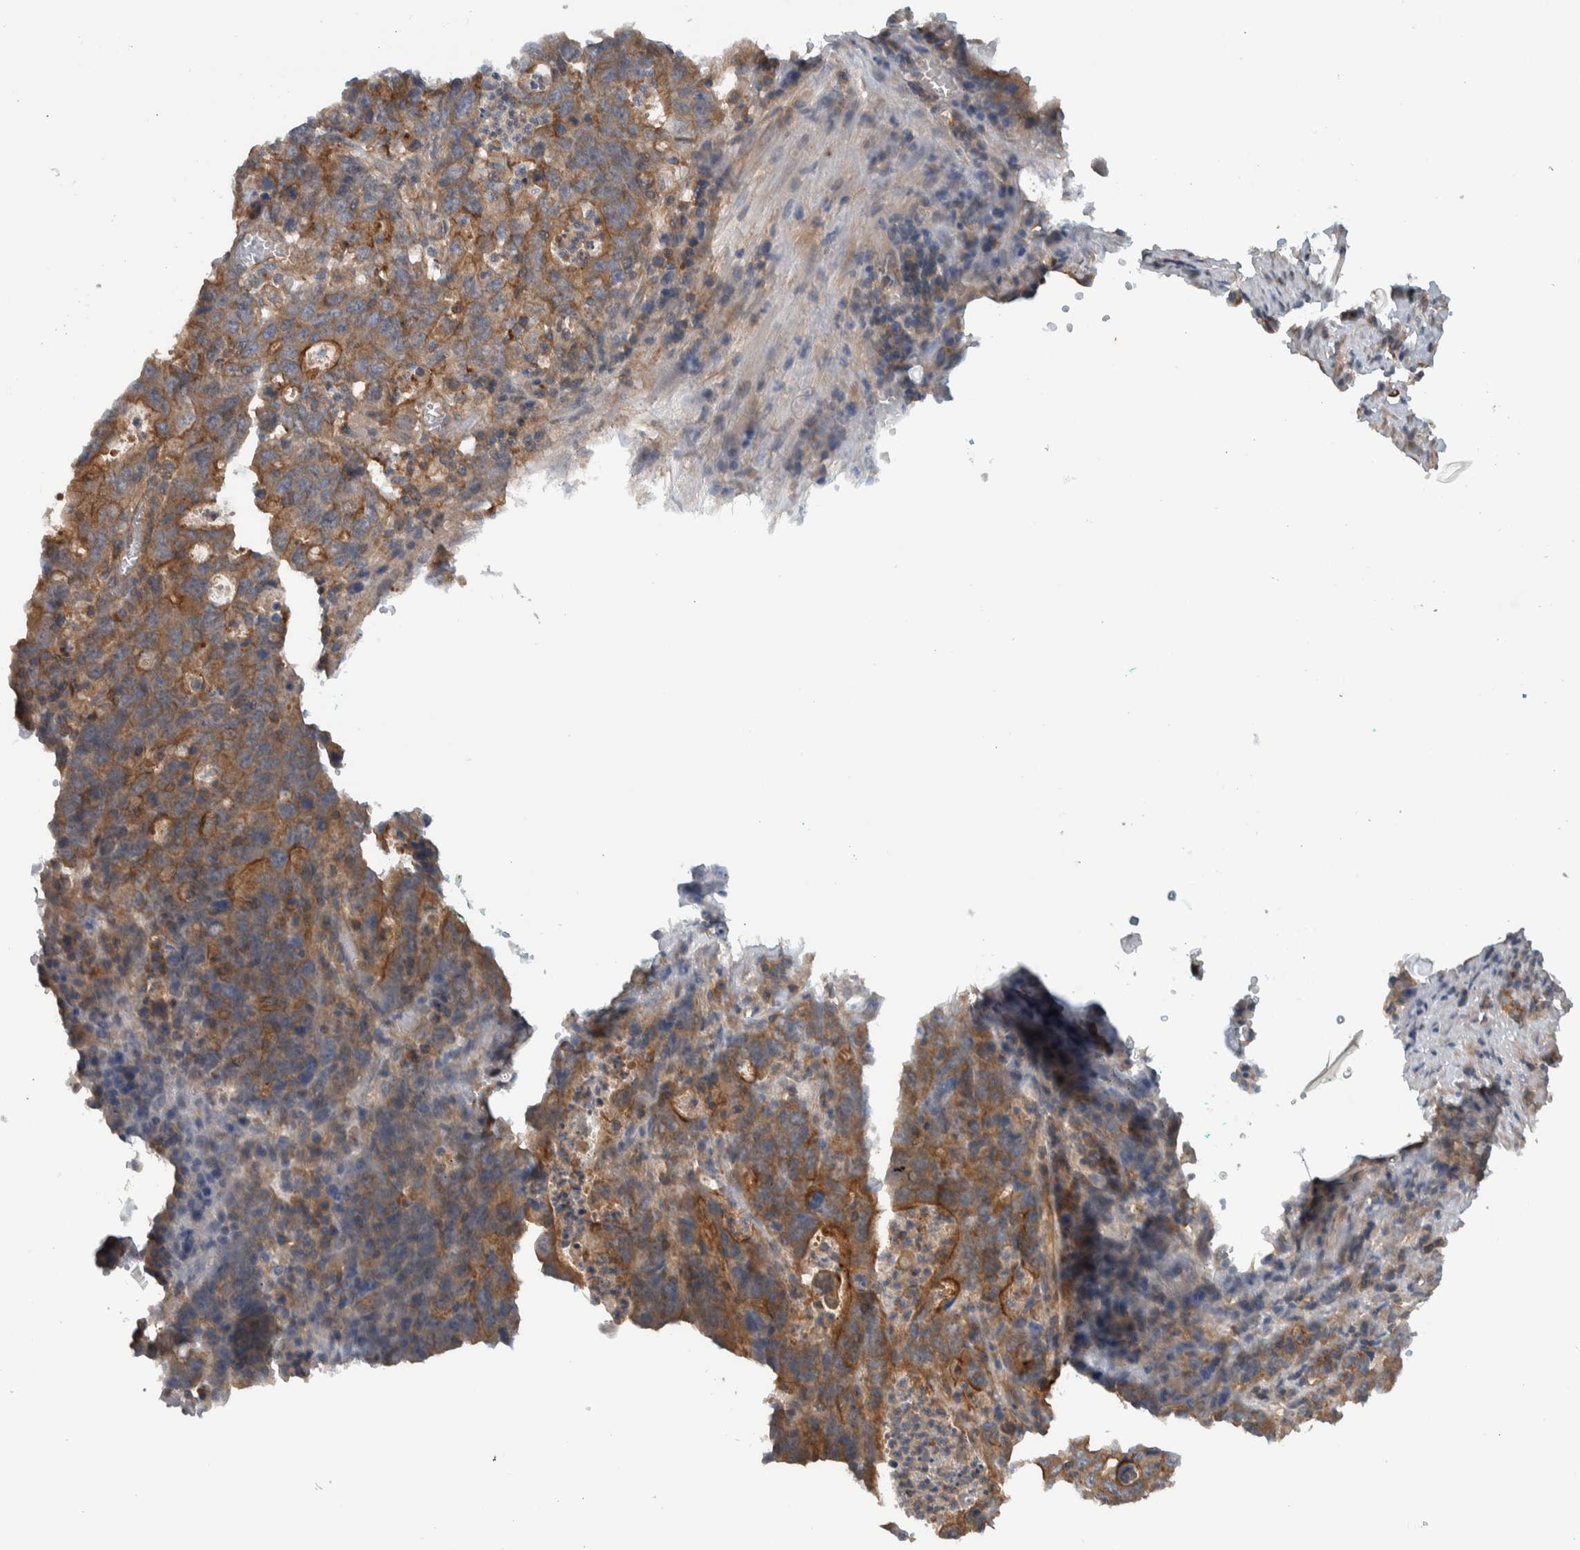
{"staining": {"intensity": "moderate", "quantity": ">75%", "location": "cytoplasmic/membranous"}, "tissue": "stomach cancer", "cell_type": "Tumor cells", "image_type": "cancer", "snomed": [{"axis": "morphology", "description": "Adenocarcinoma, NOS"}, {"axis": "topography", "description": "Stomach, upper"}], "caption": "Immunohistochemical staining of human stomach cancer displays medium levels of moderate cytoplasmic/membranous staining in about >75% of tumor cells.", "gene": "MPRIP", "patient": {"sex": "male", "age": 69}}